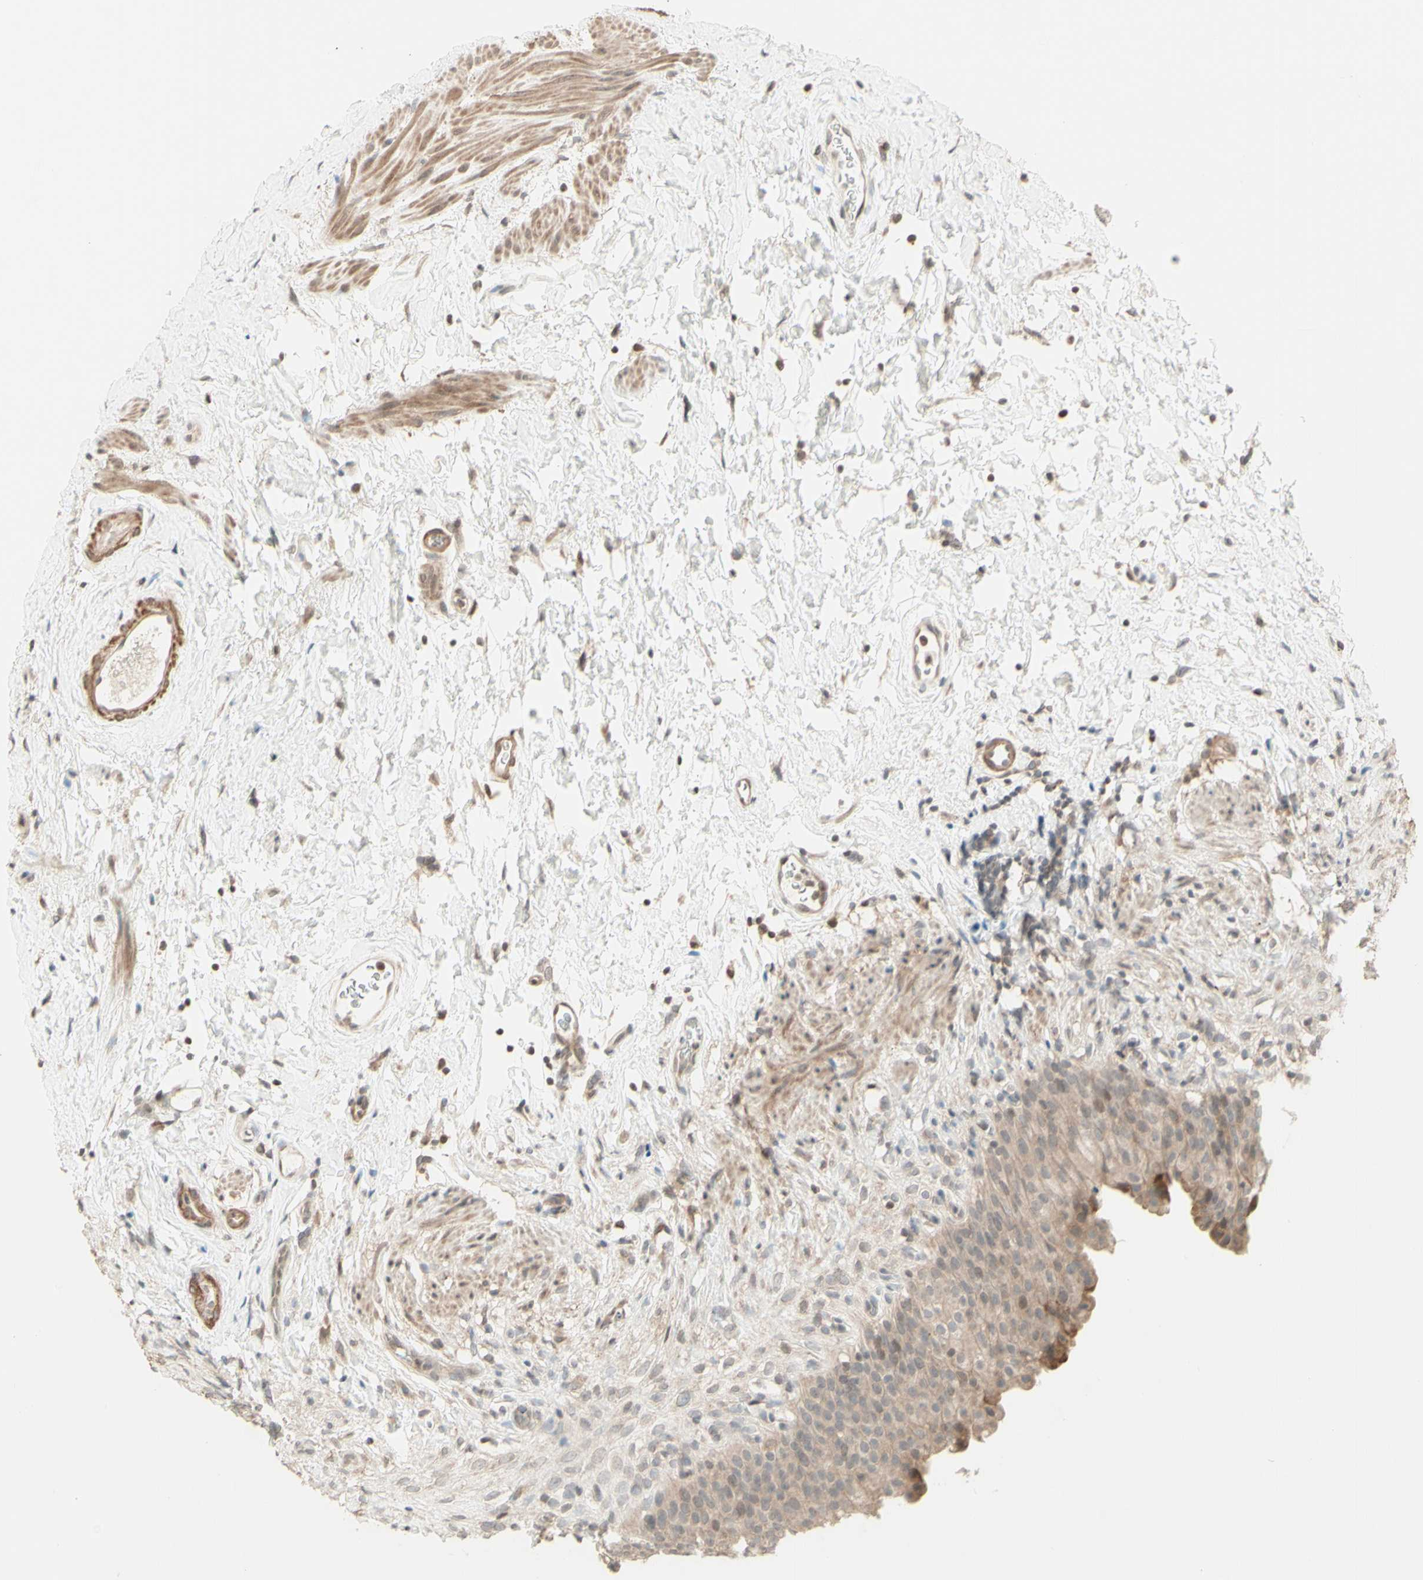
{"staining": {"intensity": "weak", "quantity": ">75%", "location": "cytoplasmic/membranous"}, "tissue": "urinary bladder", "cell_type": "Urothelial cells", "image_type": "normal", "snomed": [{"axis": "morphology", "description": "Normal tissue, NOS"}, {"axis": "topography", "description": "Urinary bladder"}], "caption": "High-magnification brightfield microscopy of benign urinary bladder stained with DAB (3,3'-diaminobenzidine) (brown) and counterstained with hematoxylin (blue). urothelial cells exhibit weak cytoplasmic/membranous expression is seen in about>75% of cells.", "gene": "ZW10", "patient": {"sex": "female", "age": 79}}